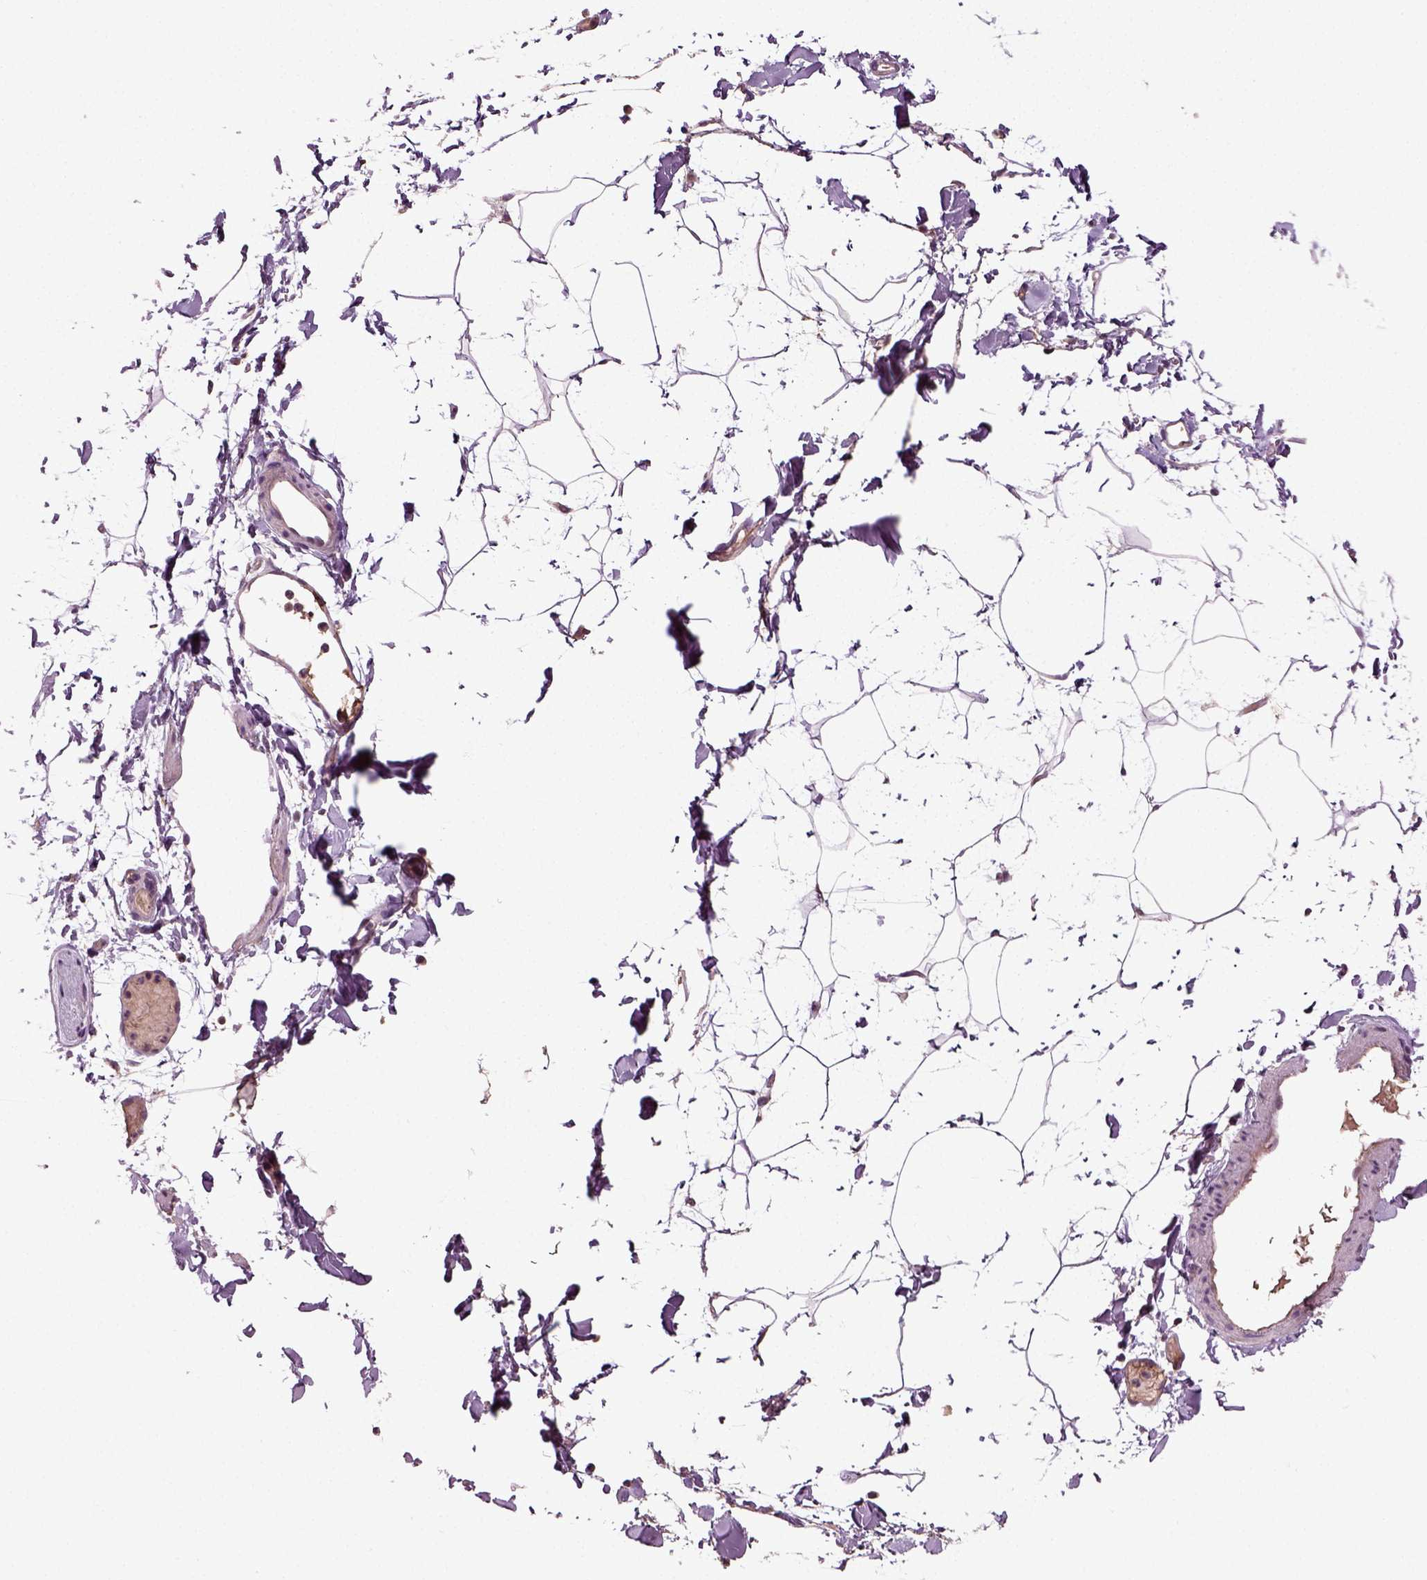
{"staining": {"intensity": "negative", "quantity": "none", "location": "none"}, "tissue": "adipose tissue", "cell_type": "Adipocytes", "image_type": "normal", "snomed": [{"axis": "morphology", "description": "Normal tissue, NOS"}, {"axis": "topography", "description": "Gallbladder"}, {"axis": "topography", "description": "Peripheral nerve tissue"}], "caption": "The image exhibits no staining of adipocytes in benign adipose tissue. (DAB (3,3'-diaminobenzidine) immunohistochemistry, high magnification).", "gene": "ERV3", "patient": {"sex": "female", "age": 45}}